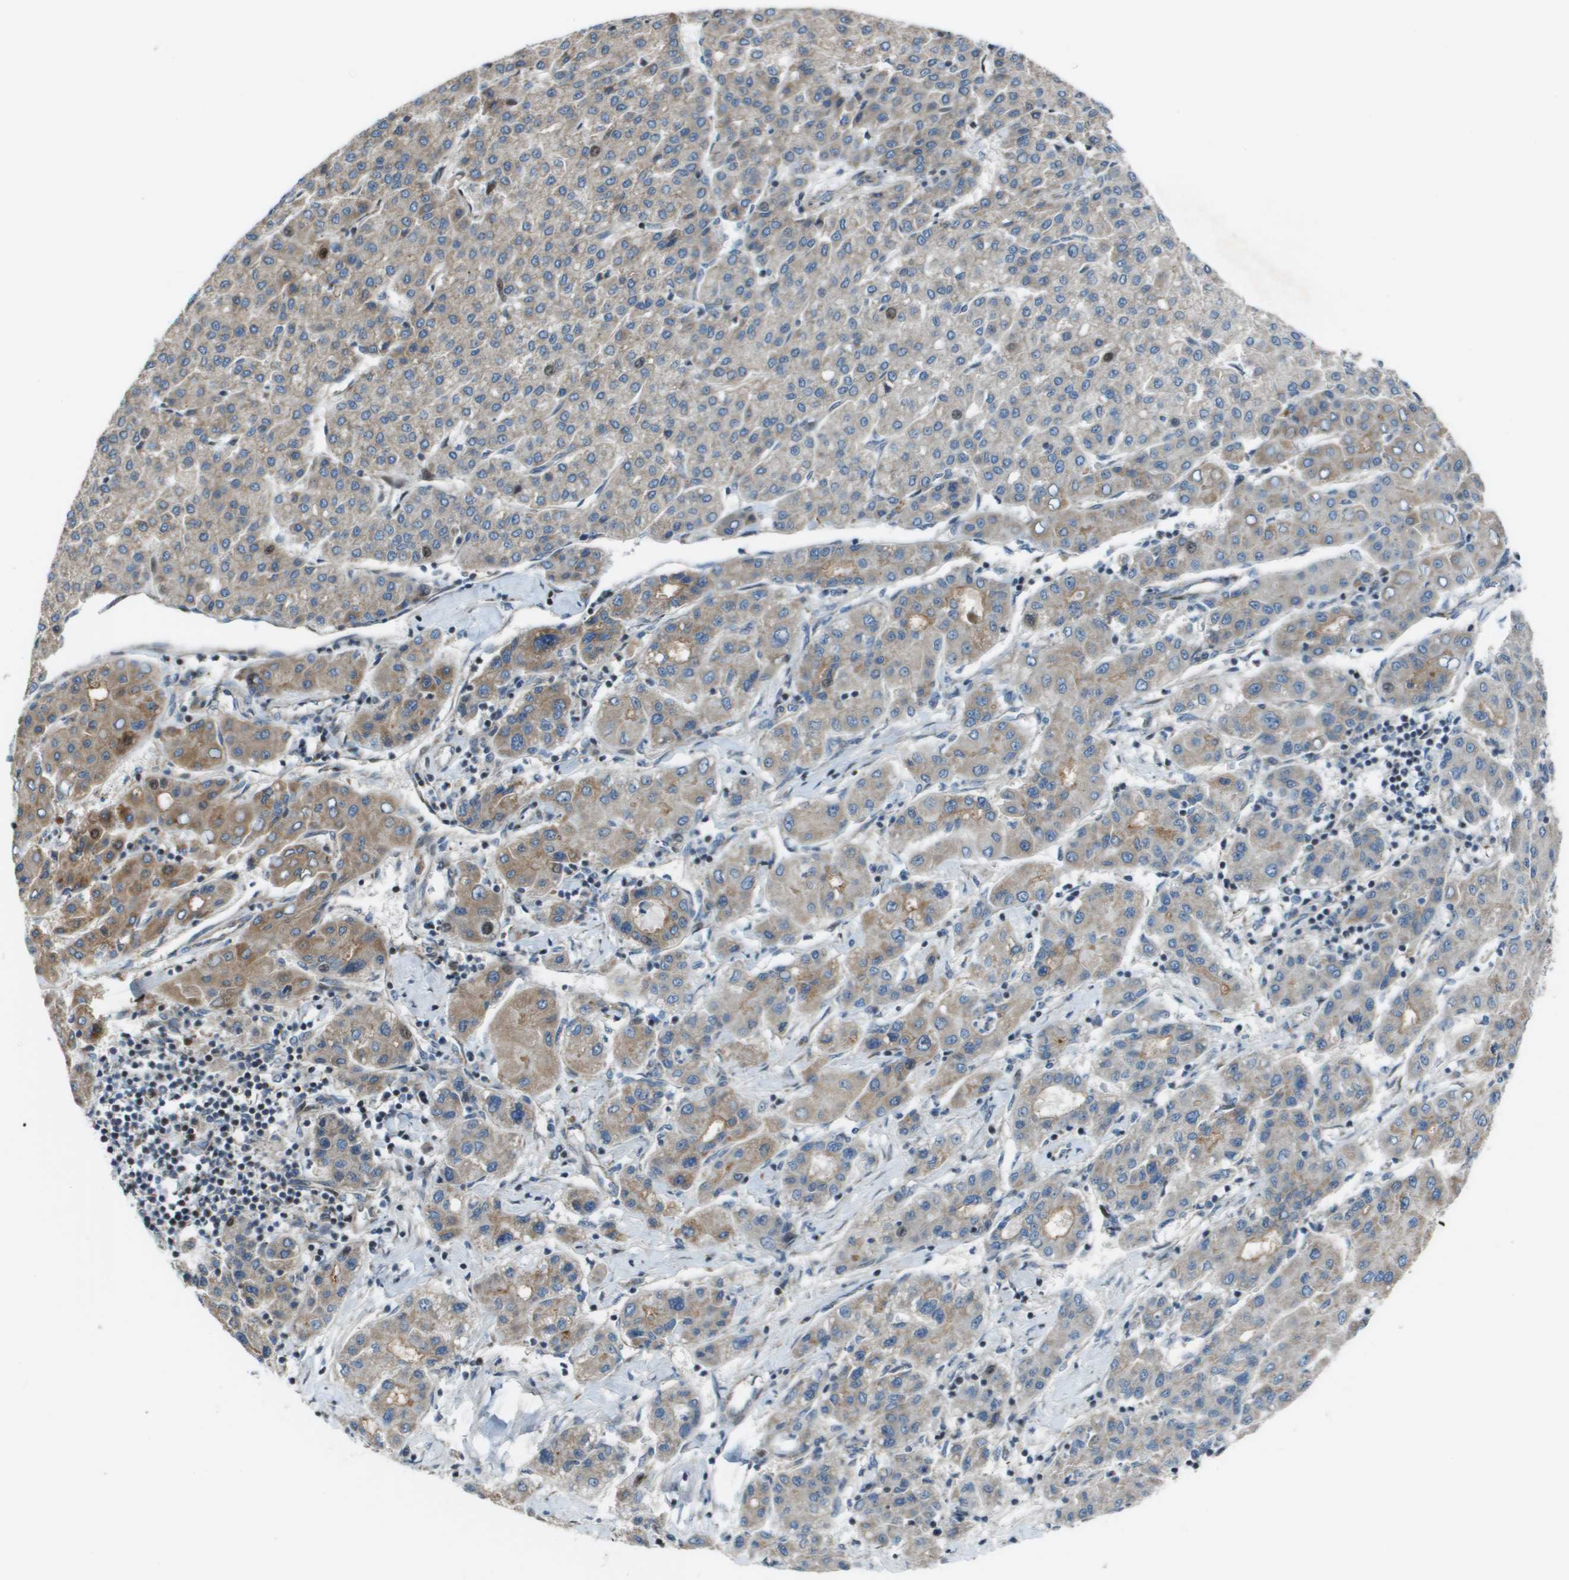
{"staining": {"intensity": "moderate", "quantity": "25%-75%", "location": "cytoplasmic/membranous"}, "tissue": "liver cancer", "cell_type": "Tumor cells", "image_type": "cancer", "snomed": [{"axis": "morphology", "description": "Carcinoma, Hepatocellular, NOS"}, {"axis": "topography", "description": "Liver"}], "caption": "Immunohistochemical staining of human hepatocellular carcinoma (liver) reveals medium levels of moderate cytoplasmic/membranous protein staining in approximately 25%-75% of tumor cells. (IHC, brightfield microscopy, high magnification).", "gene": "MGAT3", "patient": {"sex": "male", "age": 65}}